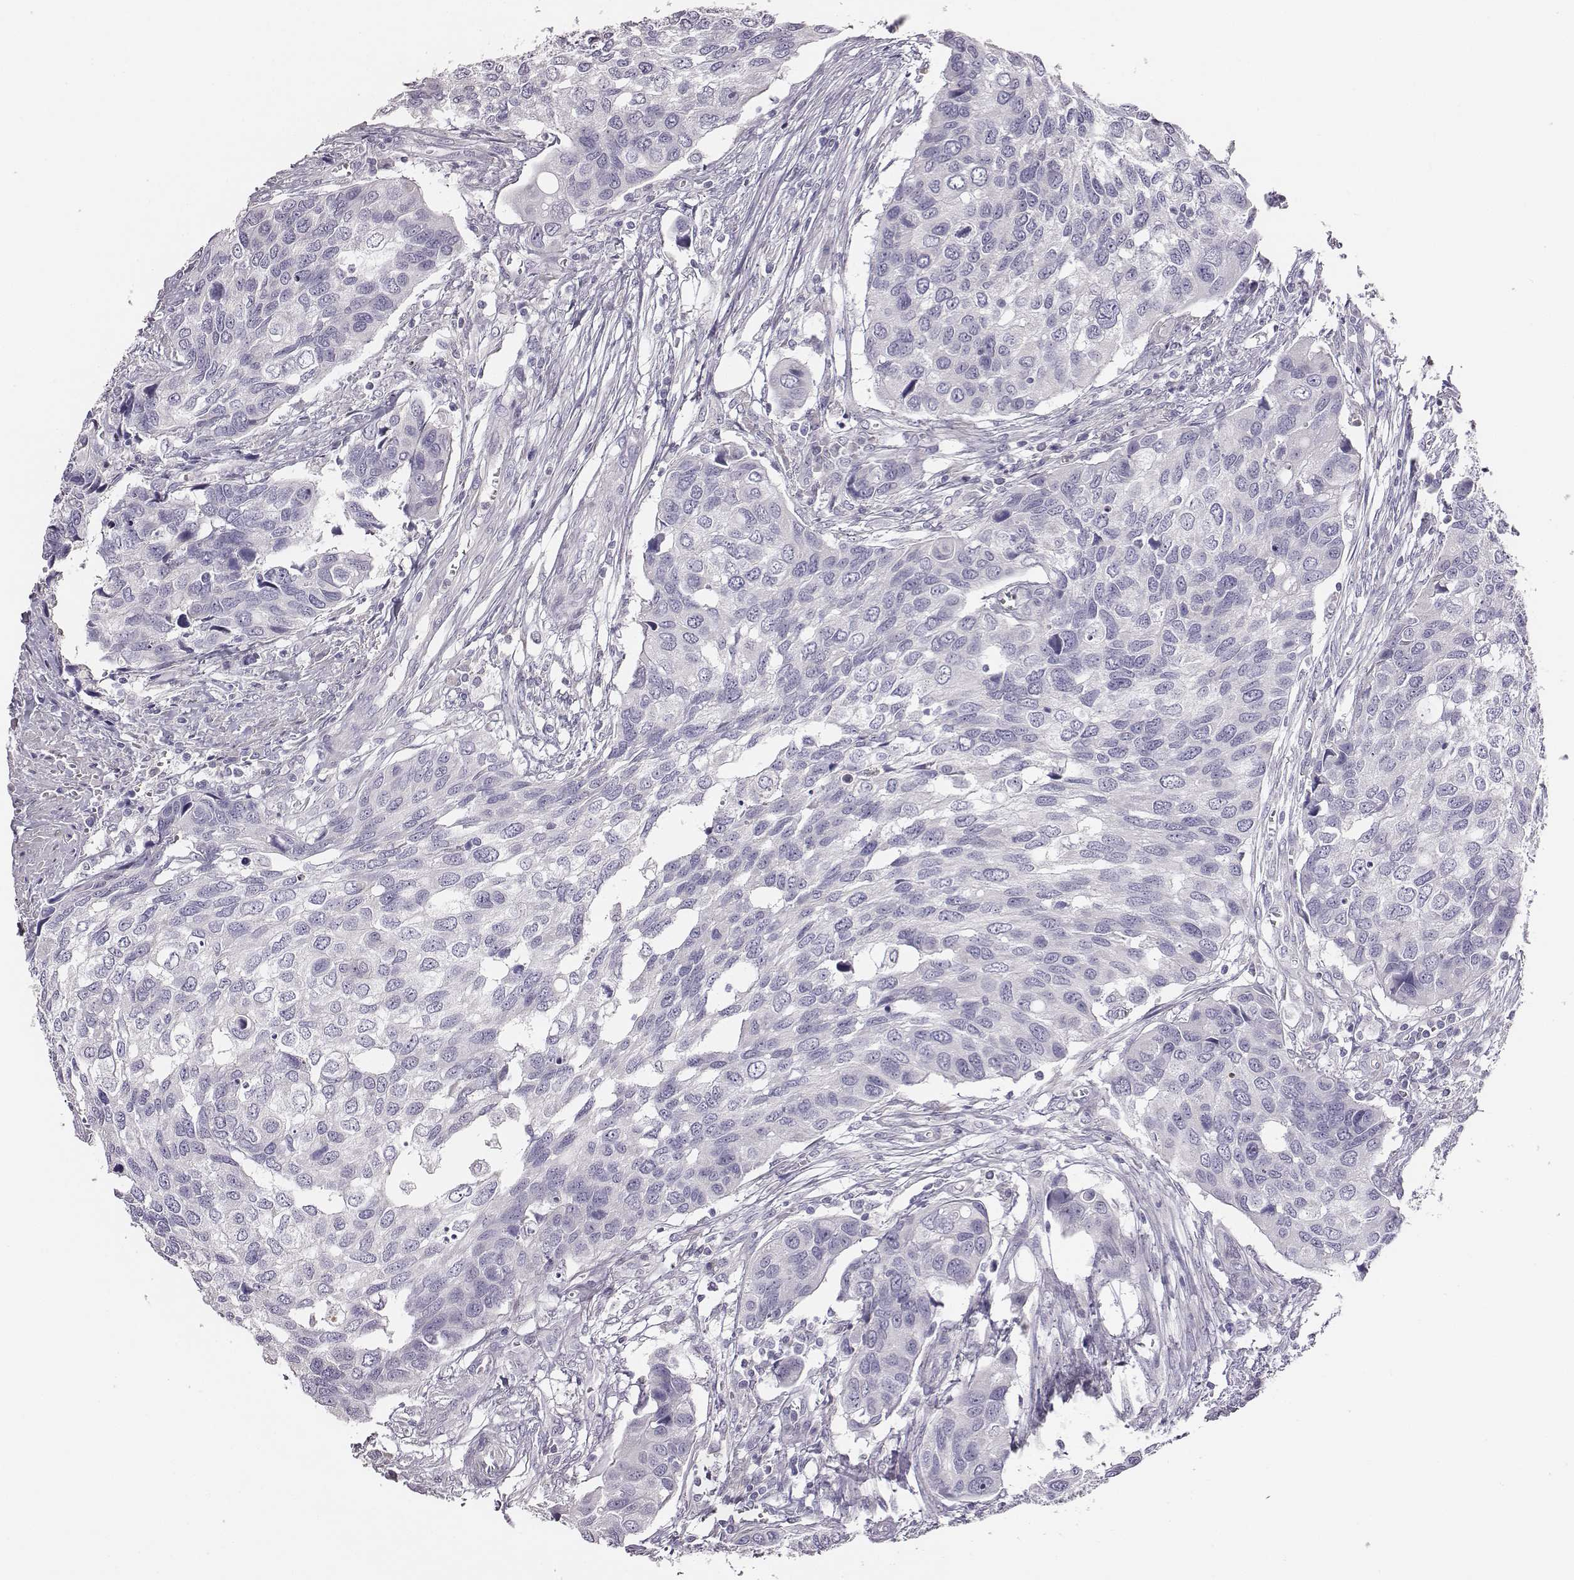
{"staining": {"intensity": "negative", "quantity": "none", "location": "none"}, "tissue": "urothelial cancer", "cell_type": "Tumor cells", "image_type": "cancer", "snomed": [{"axis": "morphology", "description": "Urothelial carcinoma, High grade"}, {"axis": "topography", "description": "Urinary bladder"}], "caption": "Immunohistochemical staining of urothelial cancer displays no significant positivity in tumor cells.", "gene": "GUCA1A", "patient": {"sex": "male", "age": 60}}